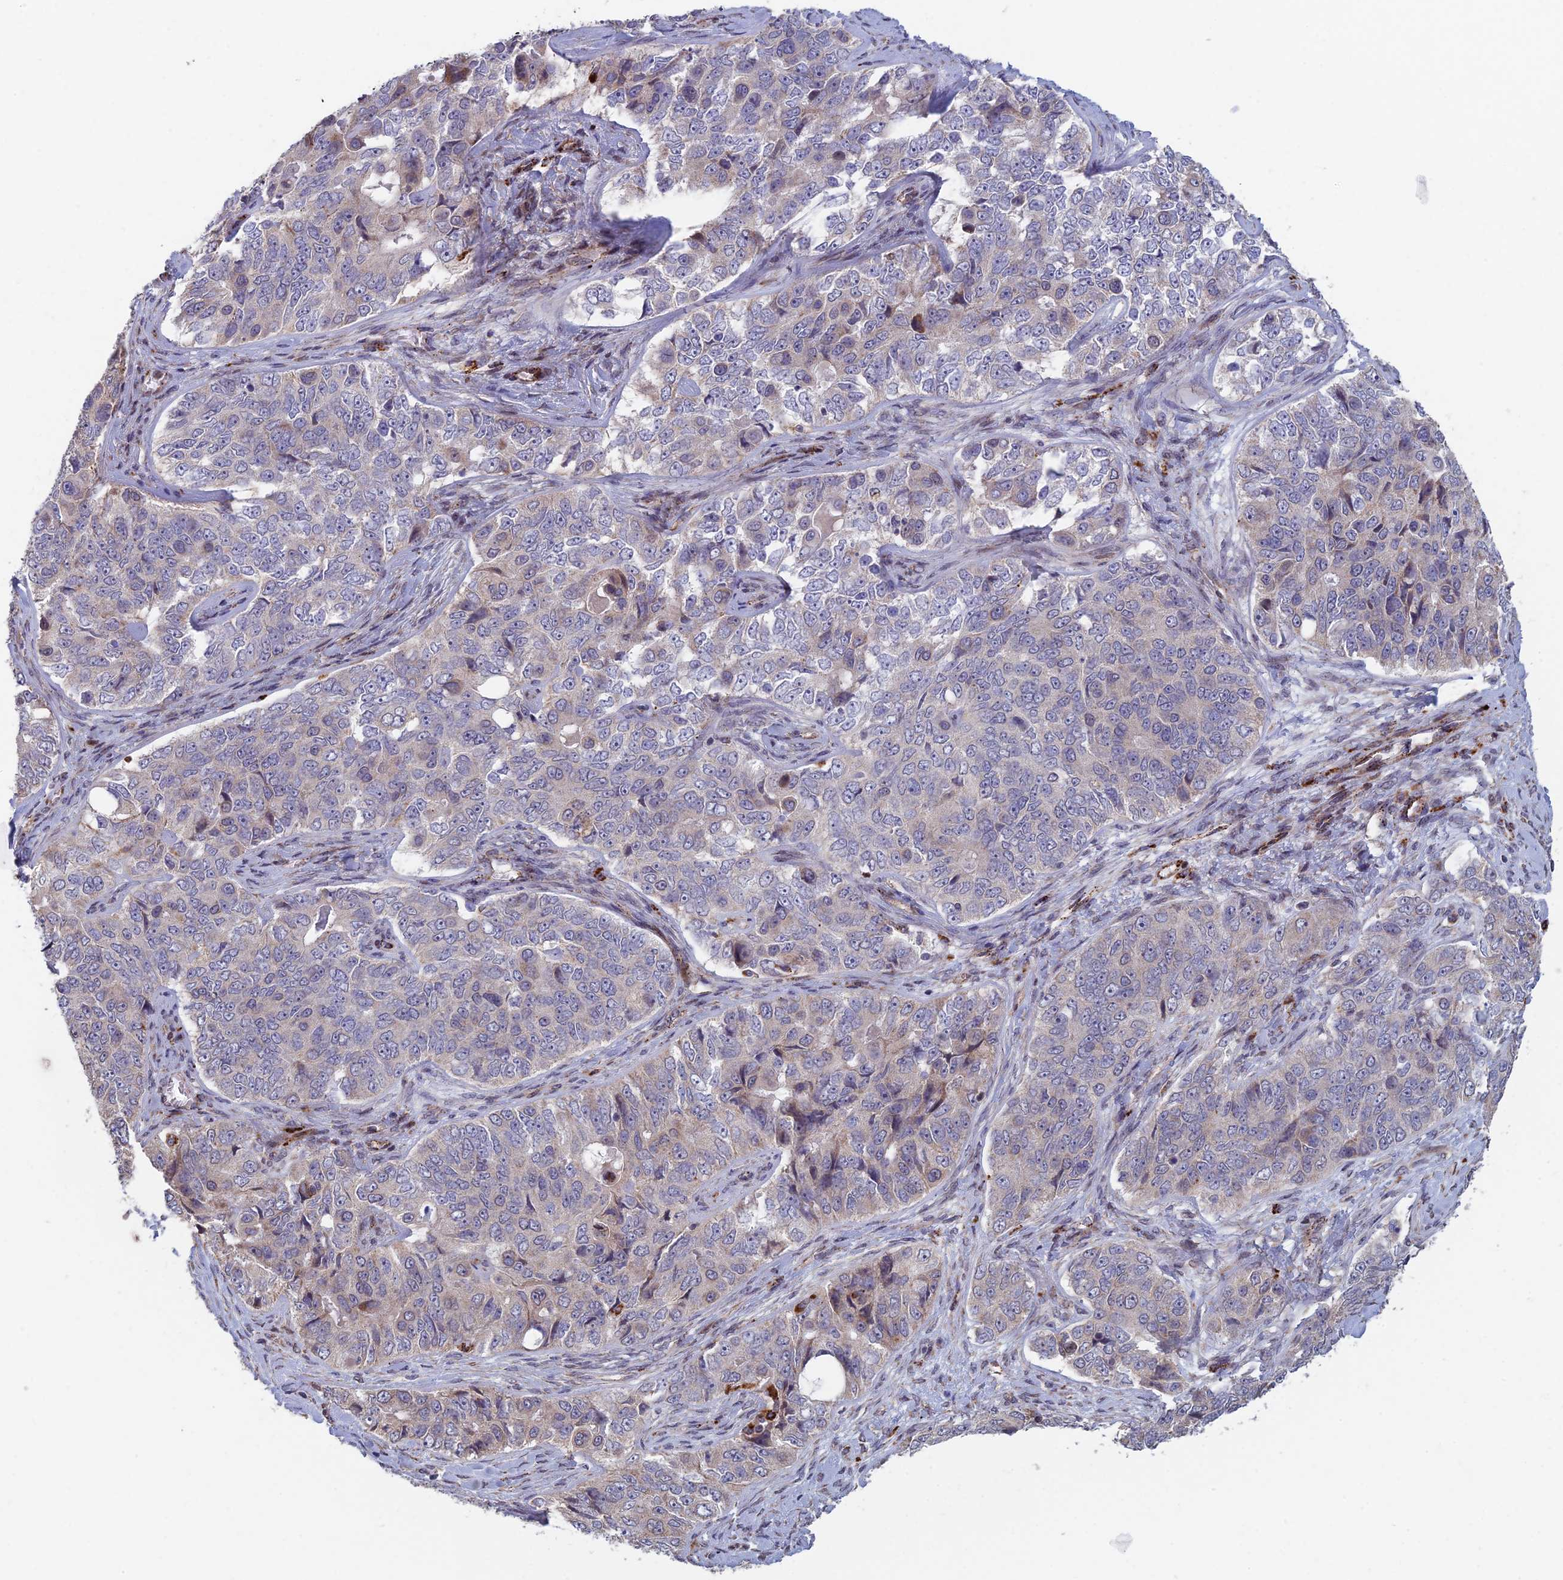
{"staining": {"intensity": "weak", "quantity": "<25%", "location": "cytoplasmic/membranous"}, "tissue": "ovarian cancer", "cell_type": "Tumor cells", "image_type": "cancer", "snomed": [{"axis": "morphology", "description": "Carcinoma, endometroid"}, {"axis": "topography", "description": "Ovary"}], "caption": "Ovarian endometroid carcinoma was stained to show a protein in brown. There is no significant expression in tumor cells.", "gene": "FOXS1", "patient": {"sex": "female", "age": 51}}